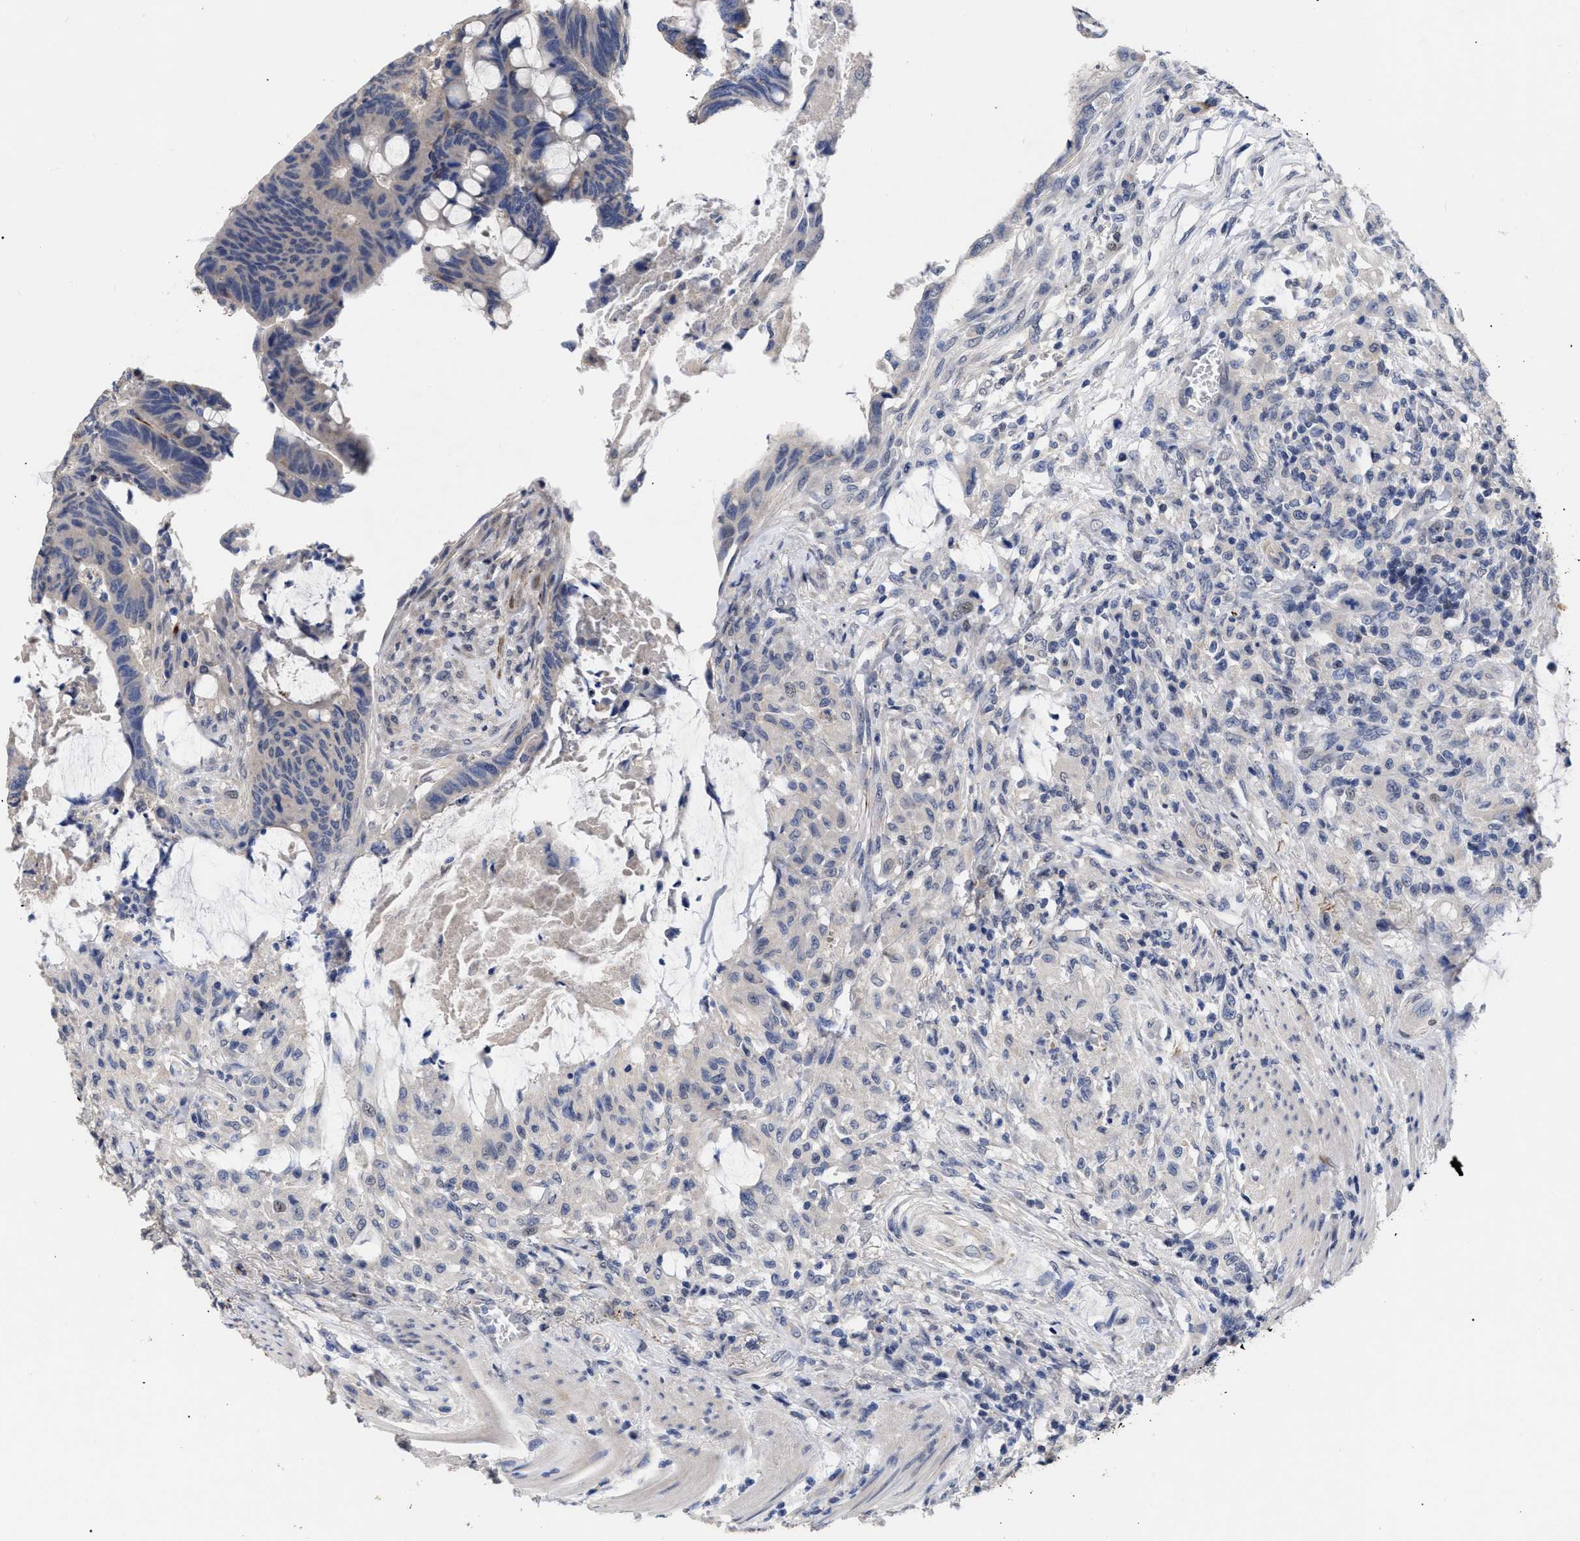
{"staining": {"intensity": "negative", "quantity": "none", "location": "none"}, "tissue": "colorectal cancer", "cell_type": "Tumor cells", "image_type": "cancer", "snomed": [{"axis": "morphology", "description": "Normal tissue, NOS"}, {"axis": "morphology", "description": "Adenocarcinoma, NOS"}, {"axis": "topography", "description": "Rectum"}, {"axis": "topography", "description": "Peripheral nerve tissue"}], "caption": "IHC image of neoplastic tissue: colorectal cancer (adenocarcinoma) stained with DAB shows no significant protein staining in tumor cells.", "gene": "CCN5", "patient": {"sex": "male", "age": 92}}